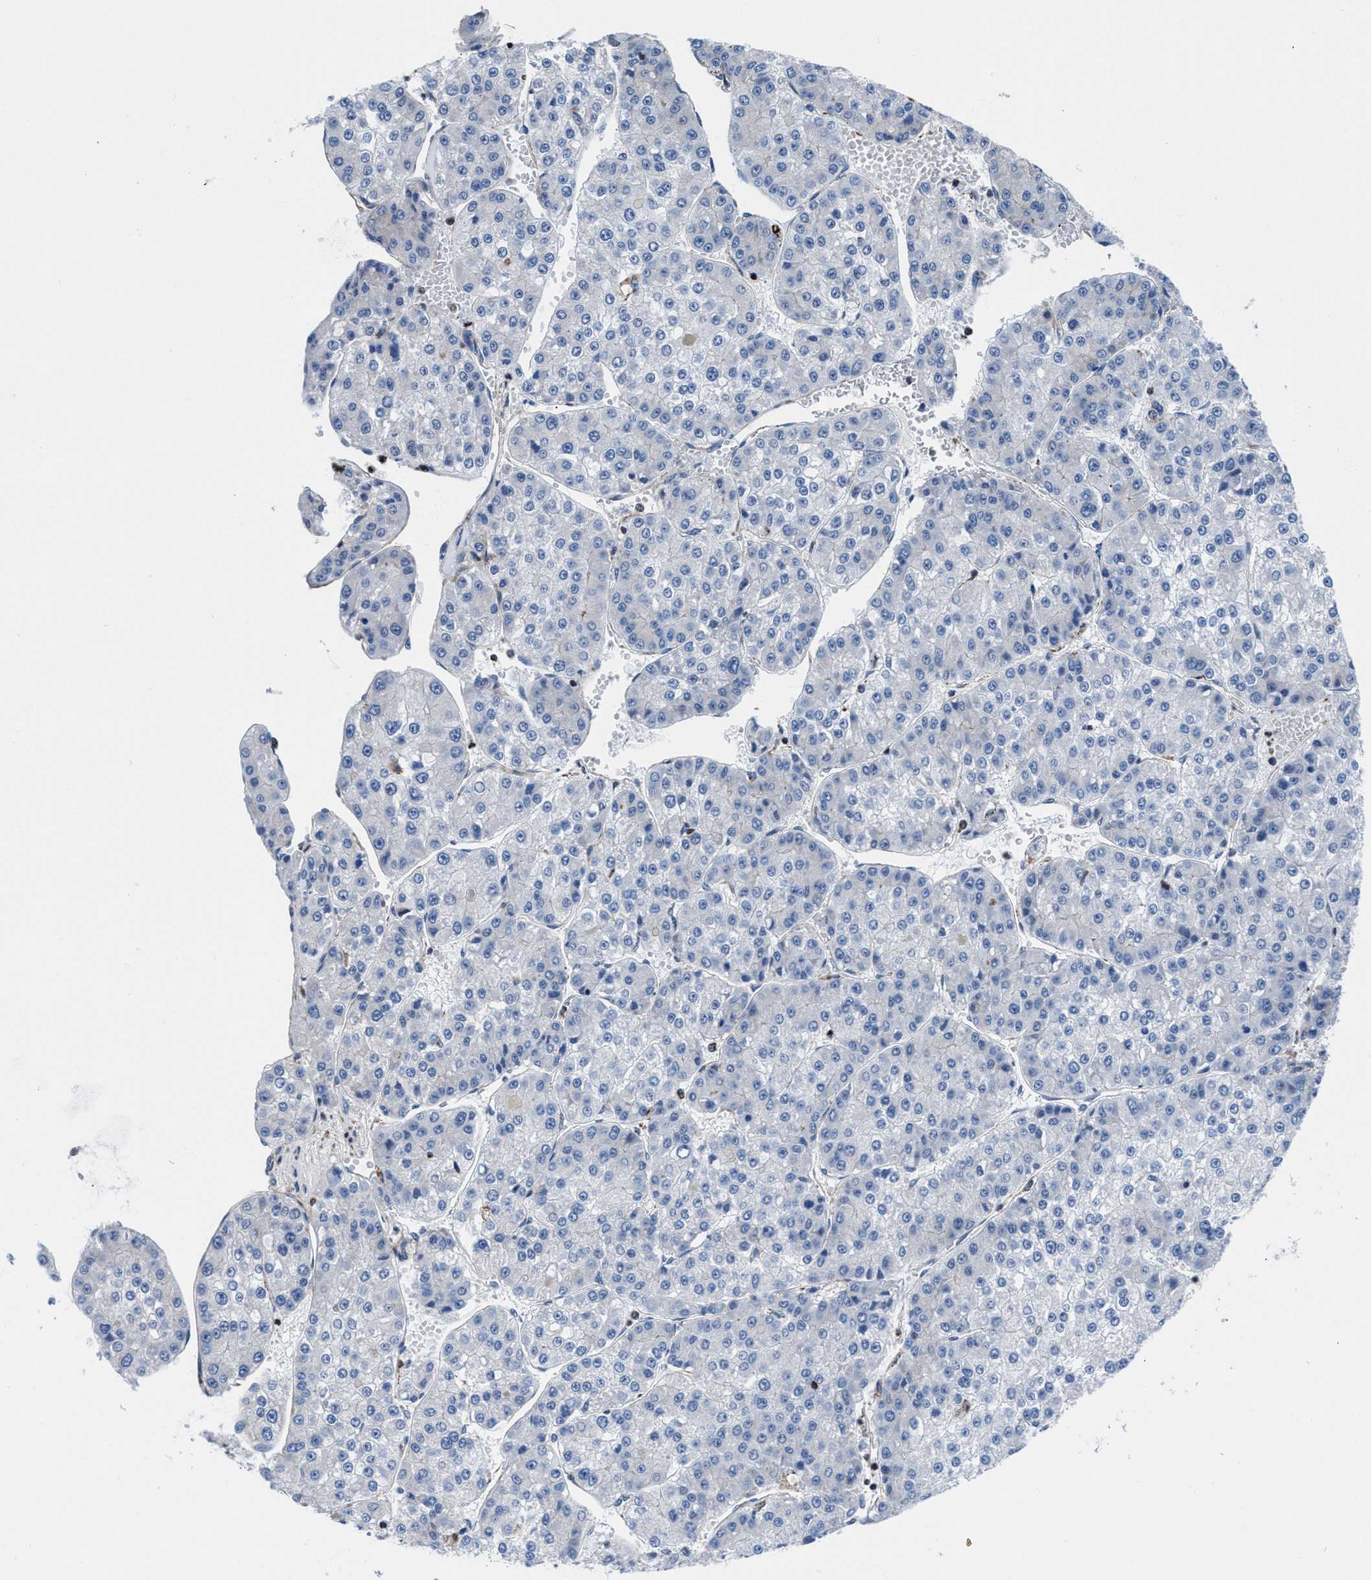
{"staining": {"intensity": "negative", "quantity": "none", "location": "none"}, "tissue": "liver cancer", "cell_type": "Tumor cells", "image_type": "cancer", "snomed": [{"axis": "morphology", "description": "Carcinoma, Hepatocellular, NOS"}, {"axis": "topography", "description": "Liver"}], "caption": "This is an immunohistochemistry (IHC) photomicrograph of hepatocellular carcinoma (liver). There is no positivity in tumor cells.", "gene": "PRR15L", "patient": {"sex": "female", "age": 73}}